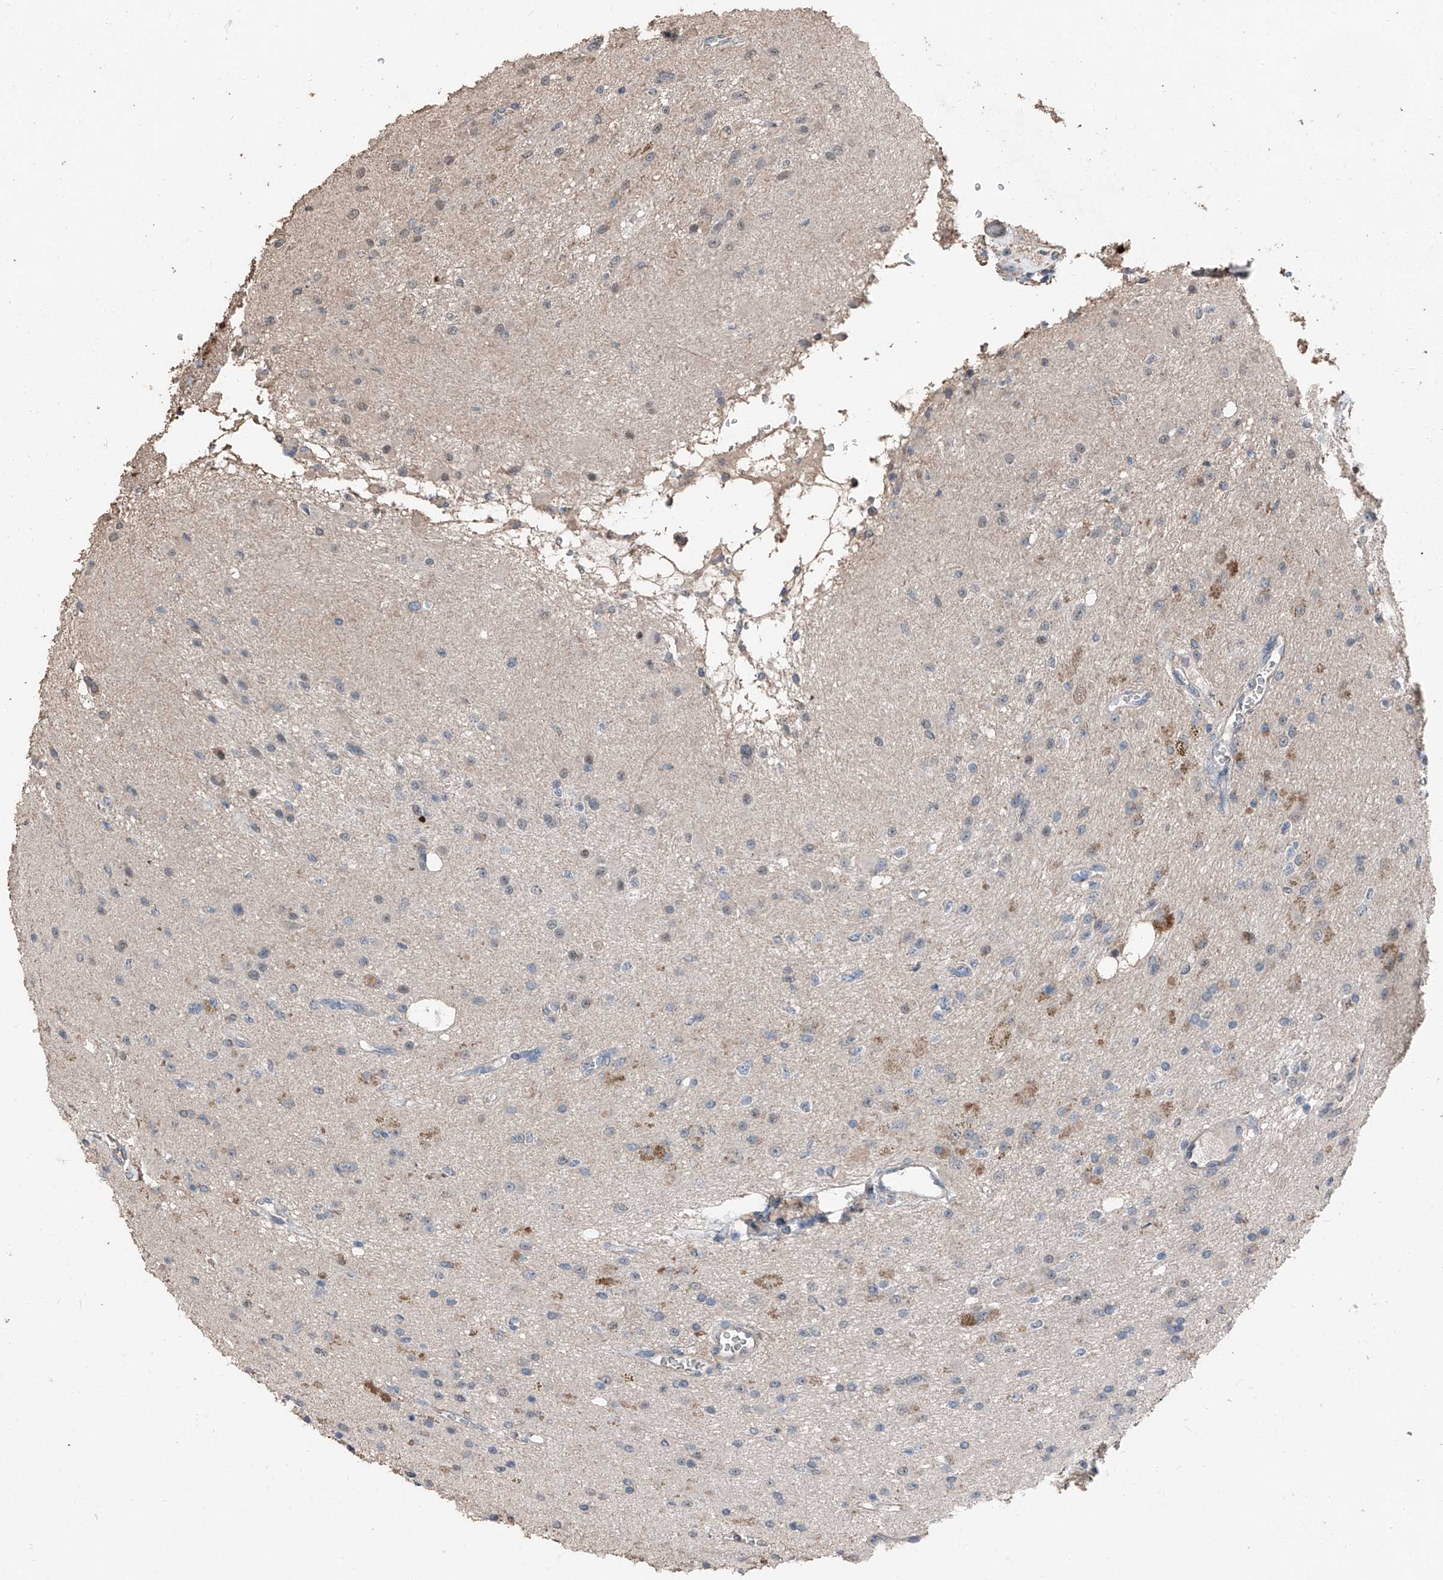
{"staining": {"intensity": "negative", "quantity": "none", "location": "none"}, "tissue": "glioma", "cell_type": "Tumor cells", "image_type": "cancer", "snomed": [{"axis": "morphology", "description": "Glioma, malignant, High grade"}, {"axis": "topography", "description": "Brain"}], "caption": "Tumor cells are negative for brown protein staining in glioma.", "gene": "MAMLD1", "patient": {"sex": "male", "age": 34}}